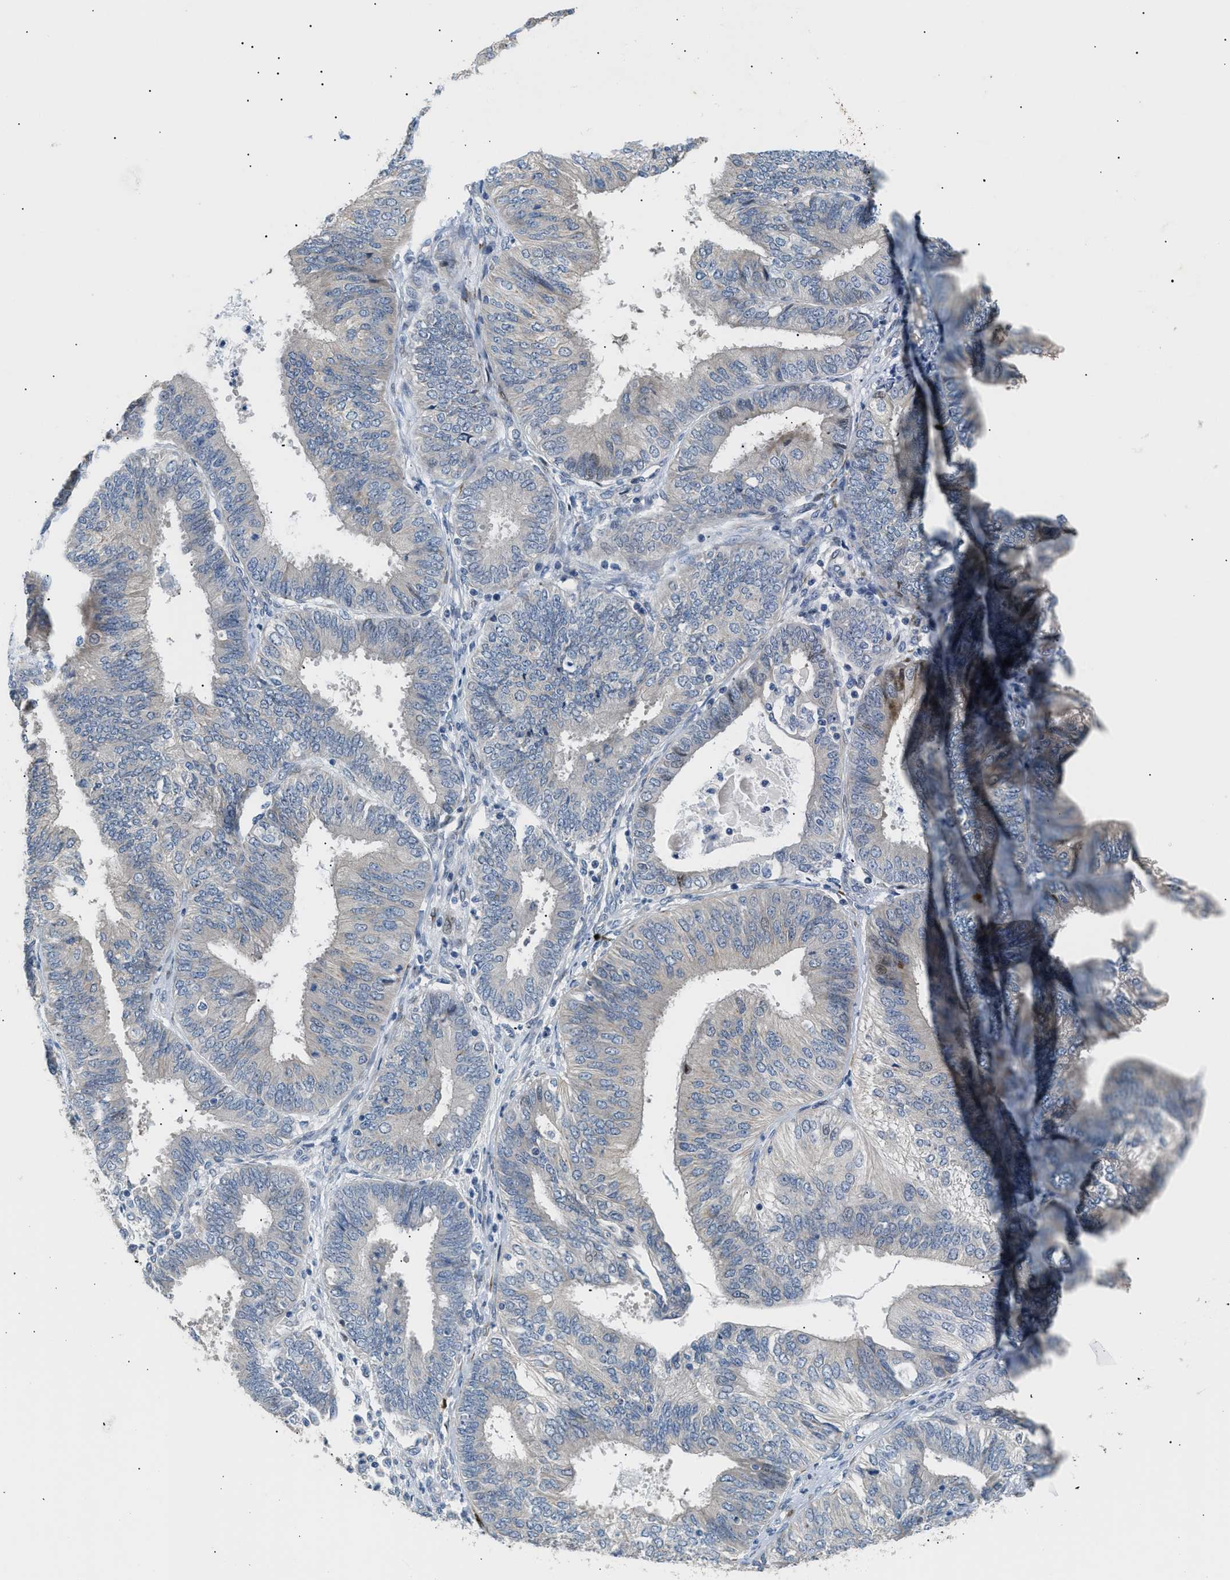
{"staining": {"intensity": "negative", "quantity": "none", "location": "none"}, "tissue": "endometrial cancer", "cell_type": "Tumor cells", "image_type": "cancer", "snomed": [{"axis": "morphology", "description": "Adenocarcinoma, NOS"}, {"axis": "topography", "description": "Endometrium"}], "caption": "Tumor cells are negative for brown protein staining in endometrial adenocarcinoma.", "gene": "ICA1", "patient": {"sex": "female", "age": 58}}